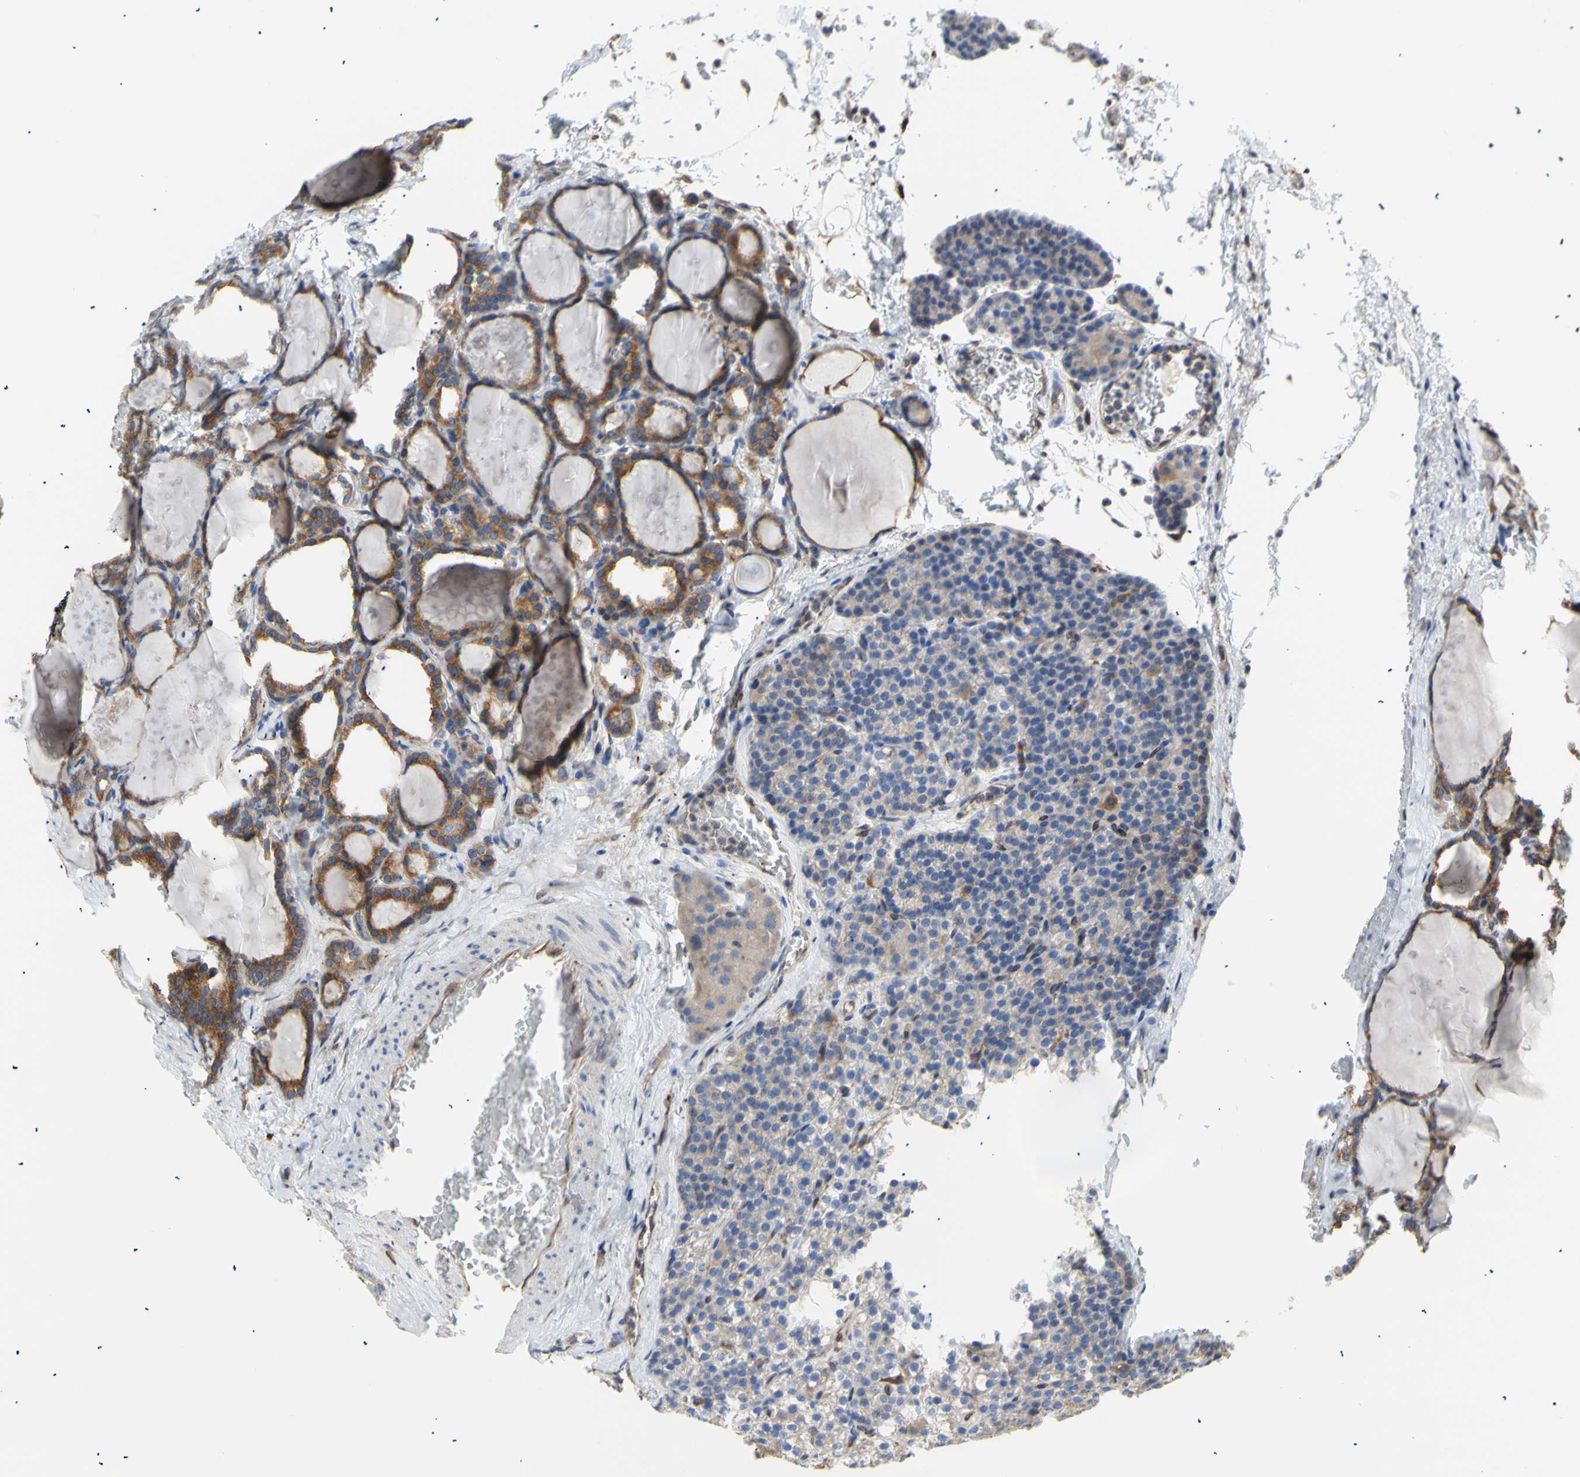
{"staining": {"intensity": "weak", "quantity": "25%-75%", "location": "cytoplasmic/membranous"}, "tissue": "parathyroid gland", "cell_type": "Glandular cells", "image_type": "normal", "snomed": [{"axis": "morphology", "description": "Normal tissue, NOS"}, {"axis": "topography", "description": "Parathyroid gland"}], "caption": "Immunohistochemistry (DAB (3,3'-diaminobenzidine)) staining of unremarkable human parathyroid gland displays weak cytoplasmic/membranous protein expression in about 25%-75% of glandular cells.", "gene": "ERLIN1", "patient": {"sex": "female", "age": 57}}